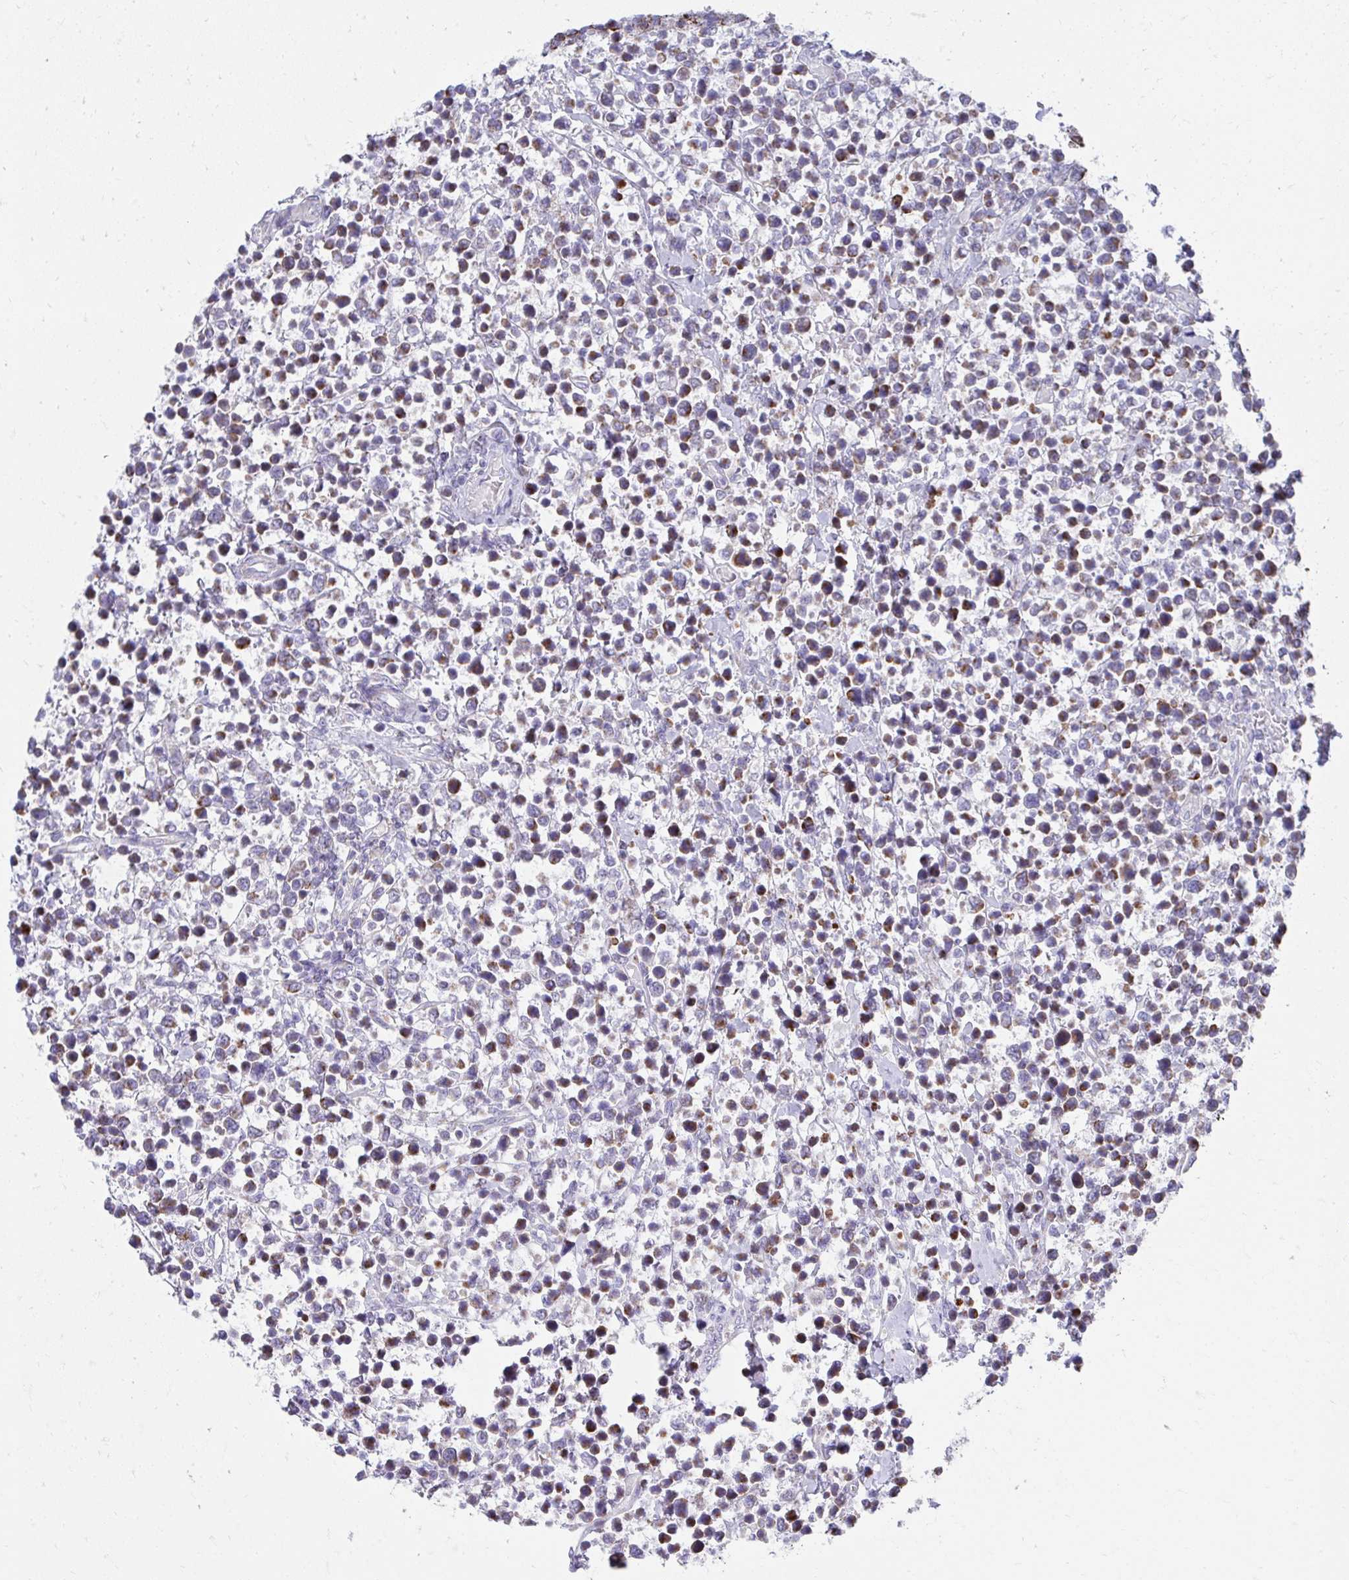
{"staining": {"intensity": "weak", "quantity": "<25%", "location": "cytoplasmic/membranous"}, "tissue": "lymphoma", "cell_type": "Tumor cells", "image_type": "cancer", "snomed": [{"axis": "morphology", "description": "Malignant lymphoma, non-Hodgkin's type, High grade"}, {"axis": "topography", "description": "Soft tissue"}], "caption": "Immunohistochemistry (IHC) photomicrograph of human malignant lymphoma, non-Hodgkin's type (high-grade) stained for a protein (brown), which reveals no staining in tumor cells. (DAB (3,3'-diaminobenzidine) immunohistochemistry visualized using brightfield microscopy, high magnification).", "gene": "PRRG3", "patient": {"sex": "female", "age": 56}}